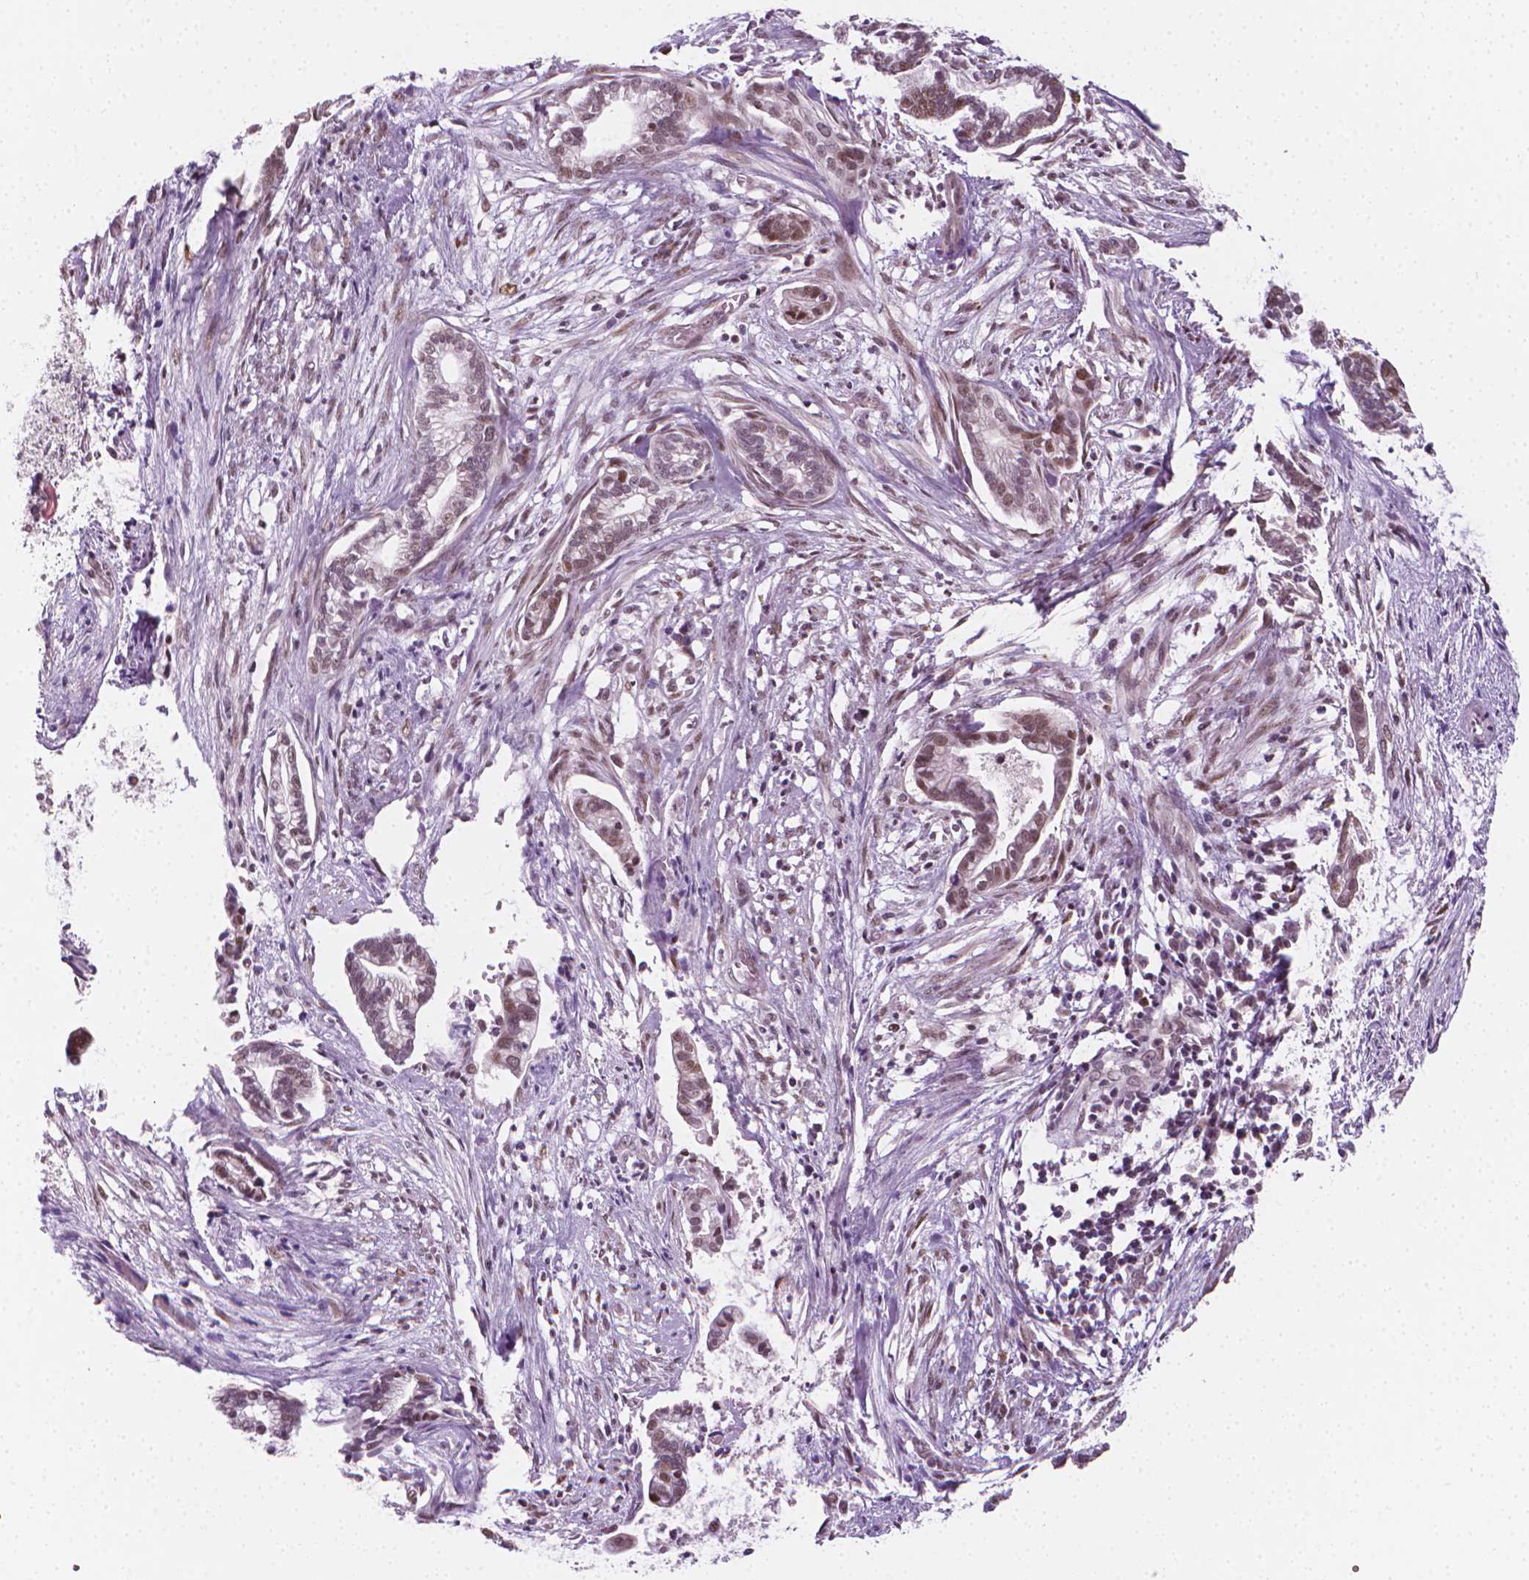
{"staining": {"intensity": "weak", "quantity": "25%-75%", "location": "nuclear"}, "tissue": "cervical cancer", "cell_type": "Tumor cells", "image_type": "cancer", "snomed": [{"axis": "morphology", "description": "Adenocarcinoma, NOS"}, {"axis": "topography", "description": "Cervix"}], "caption": "Protein analysis of cervical cancer tissue displays weak nuclear positivity in about 25%-75% of tumor cells. The staining was performed using DAB (3,3'-diaminobenzidine) to visualize the protein expression in brown, while the nuclei were stained in blue with hematoxylin (Magnification: 20x).", "gene": "CDKN1C", "patient": {"sex": "female", "age": 62}}